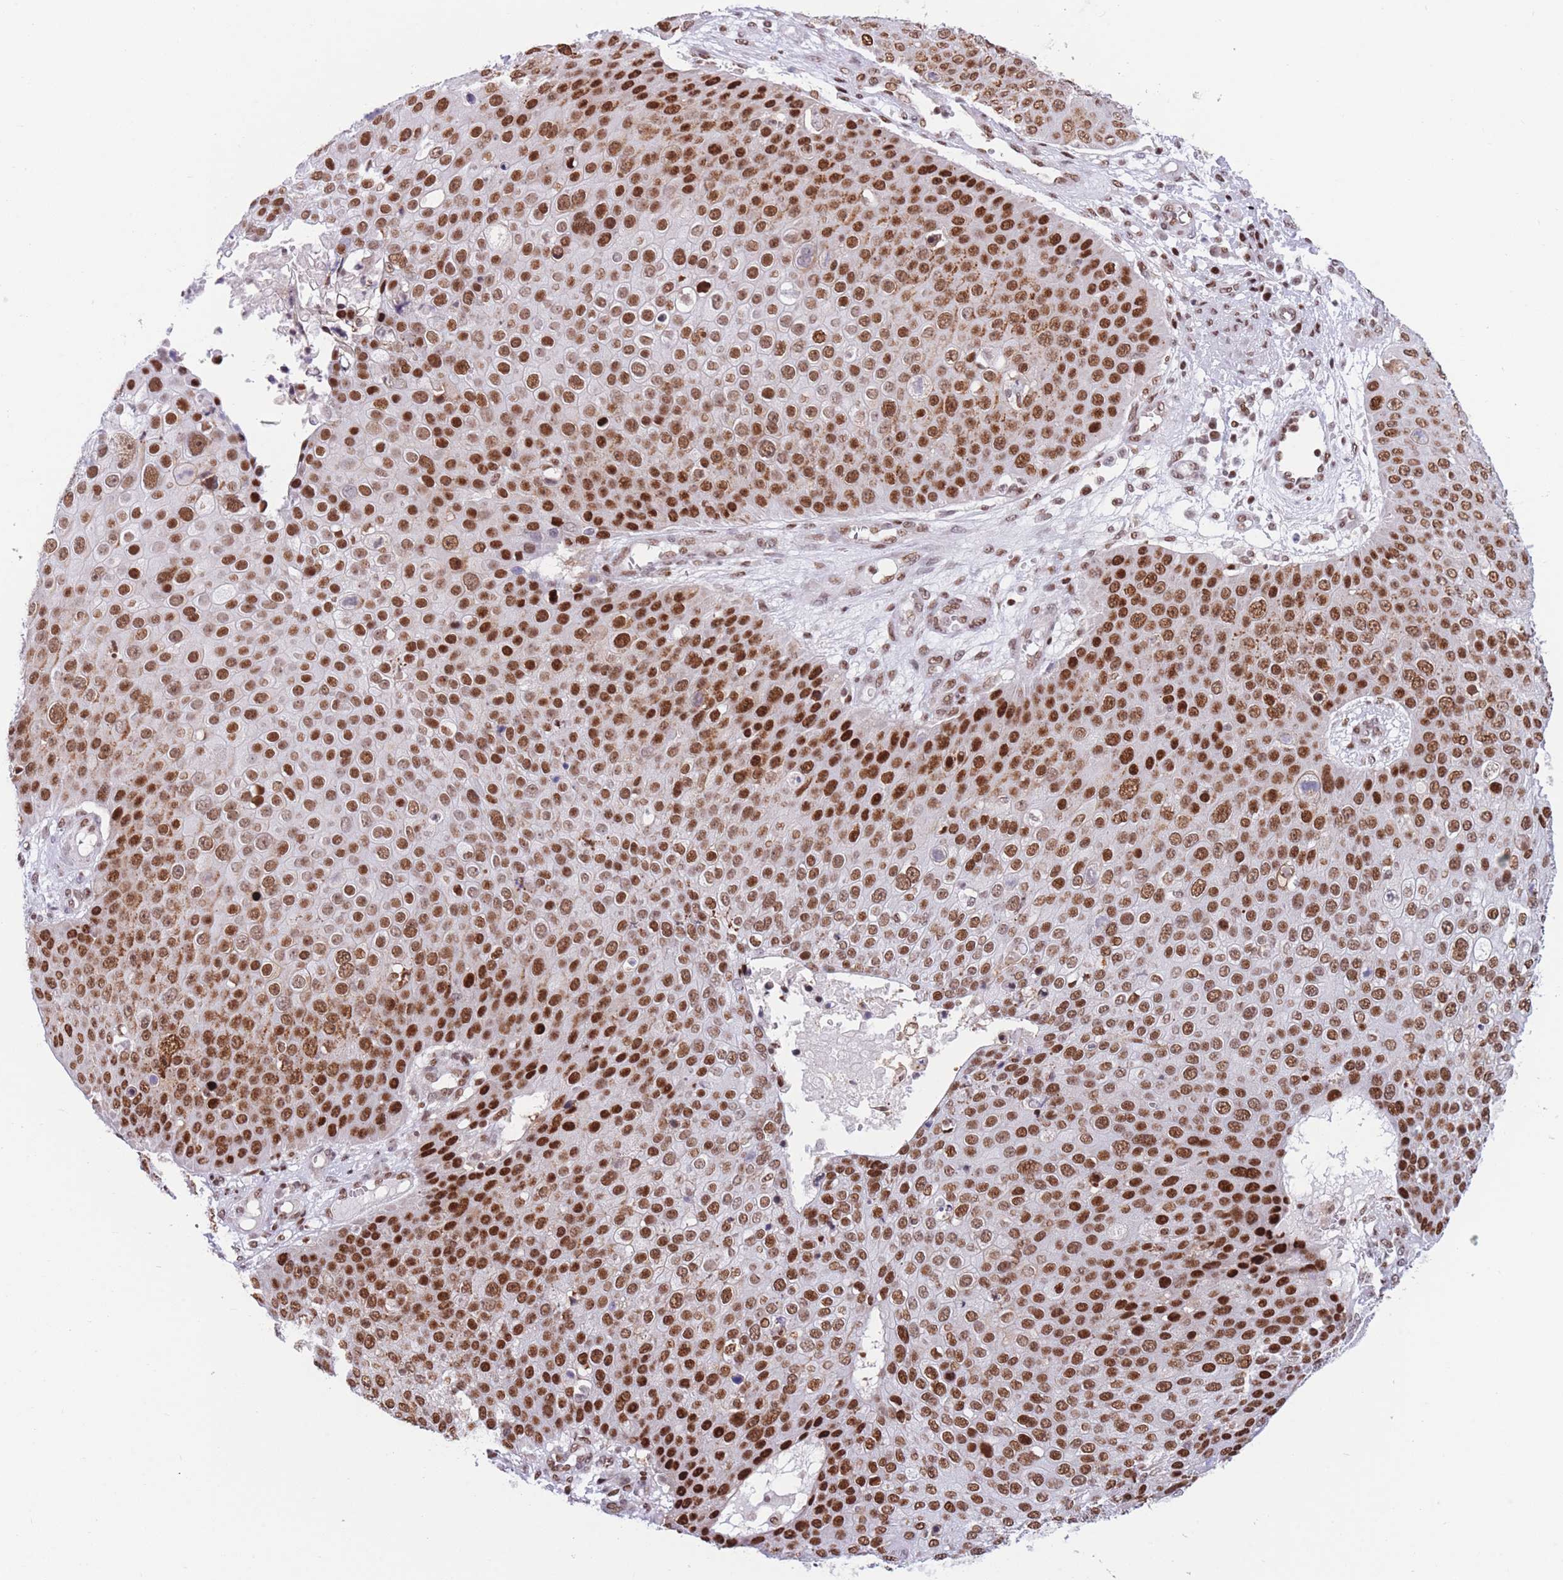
{"staining": {"intensity": "strong", "quantity": ">75%", "location": "nuclear"}, "tissue": "skin cancer", "cell_type": "Tumor cells", "image_type": "cancer", "snomed": [{"axis": "morphology", "description": "Squamous cell carcinoma, NOS"}, {"axis": "topography", "description": "Skin"}], "caption": "Brown immunohistochemical staining in skin cancer (squamous cell carcinoma) shows strong nuclear staining in approximately >75% of tumor cells.", "gene": "DNAJC3", "patient": {"sex": "male", "age": 71}}